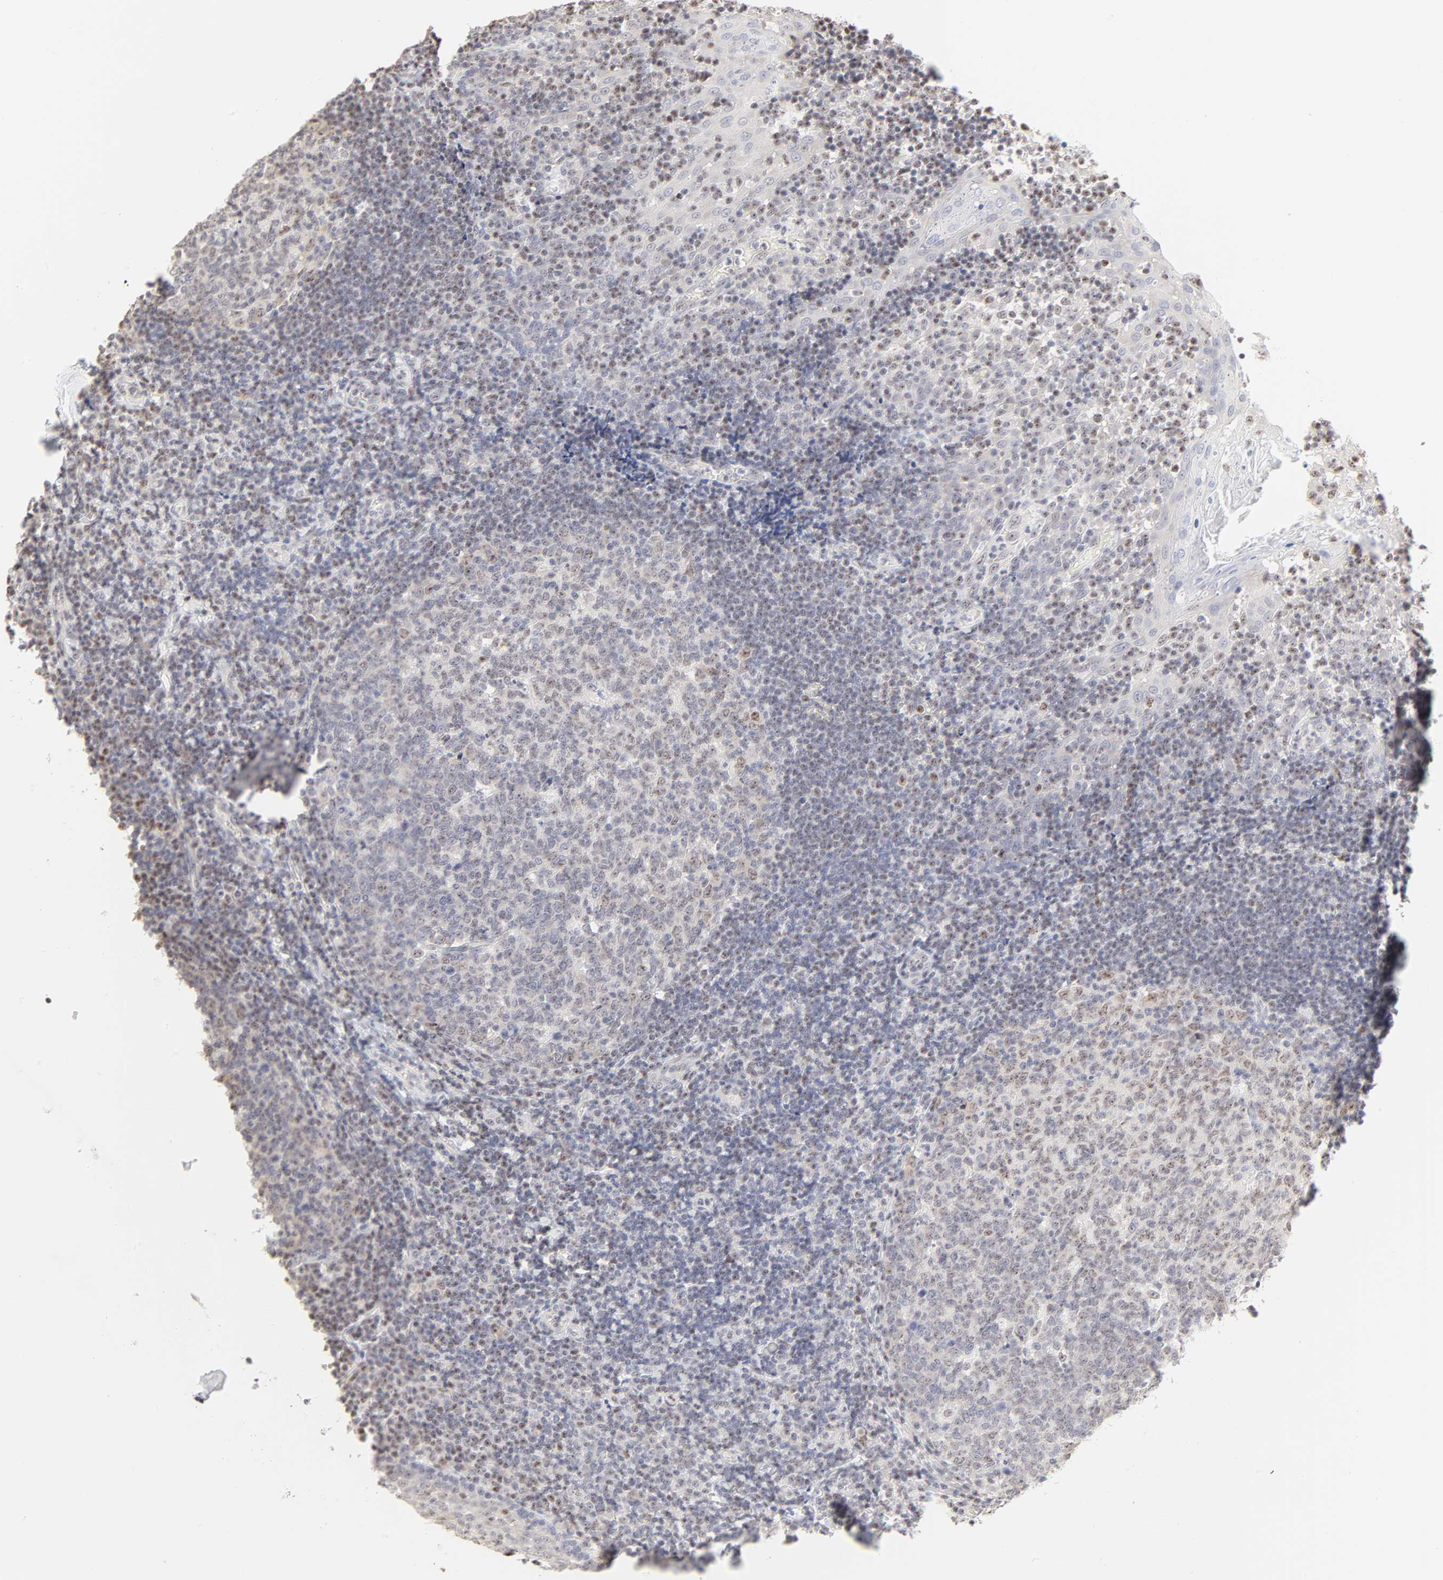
{"staining": {"intensity": "weak", "quantity": "25%-75%", "location": "nuclear"}, "tissue": "tonsil", "cell_type": "Germinal center cells", "image_type": "normal", "snomed": [{"axis": "morphology", "description": "Normal tissue, NOS"}, {"axis": "topography", "description": "Tonsil"}], "caption": "An immunohistochemistry (IHC) micrograph of normal tissue is shown. Protein staining in brown labels weak nuclear positivity in tonsil within germinal center cells.", "gene": "NFIL3", "patient": {"sex": "female", "age": 40}}